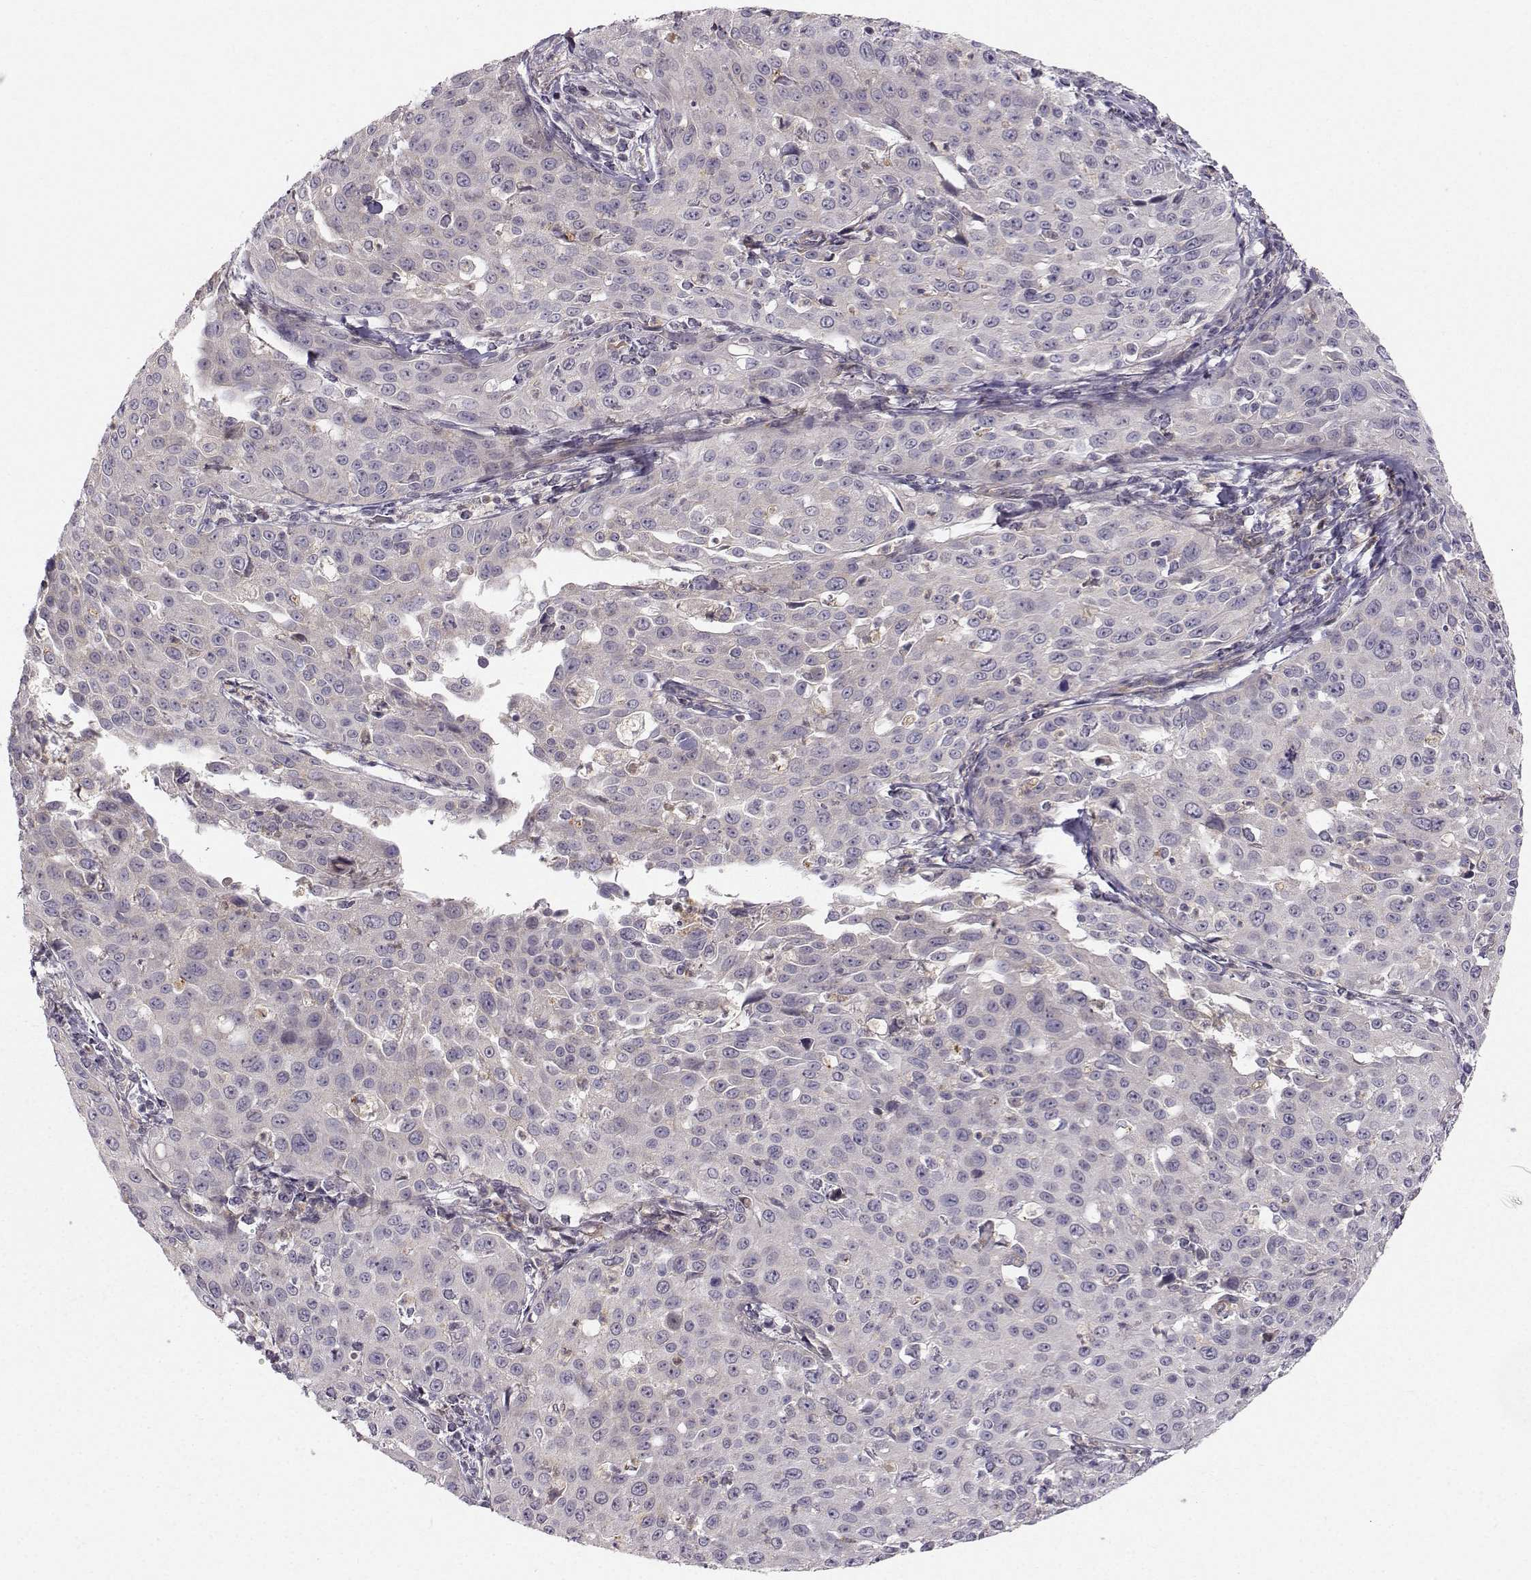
{"staining": {"intensity": "negative", "quantity": "none", "location": "none"}, "tissue": "cervical cancer", "cell_type": "Tumor cells", "image_type": "cancer", "snomed": [{"axis": "morphology", "description": "Squamous cell carcinoma, NOS"}, {"axis": "topography", "description": "Cervix"}], "caption": "Histopathology image shows no significant protein expression in tumor cells of squamous cell carcinoma (cervical).", "gene": "OPRD1", "patient": {"sex": "female", "age": 26}}